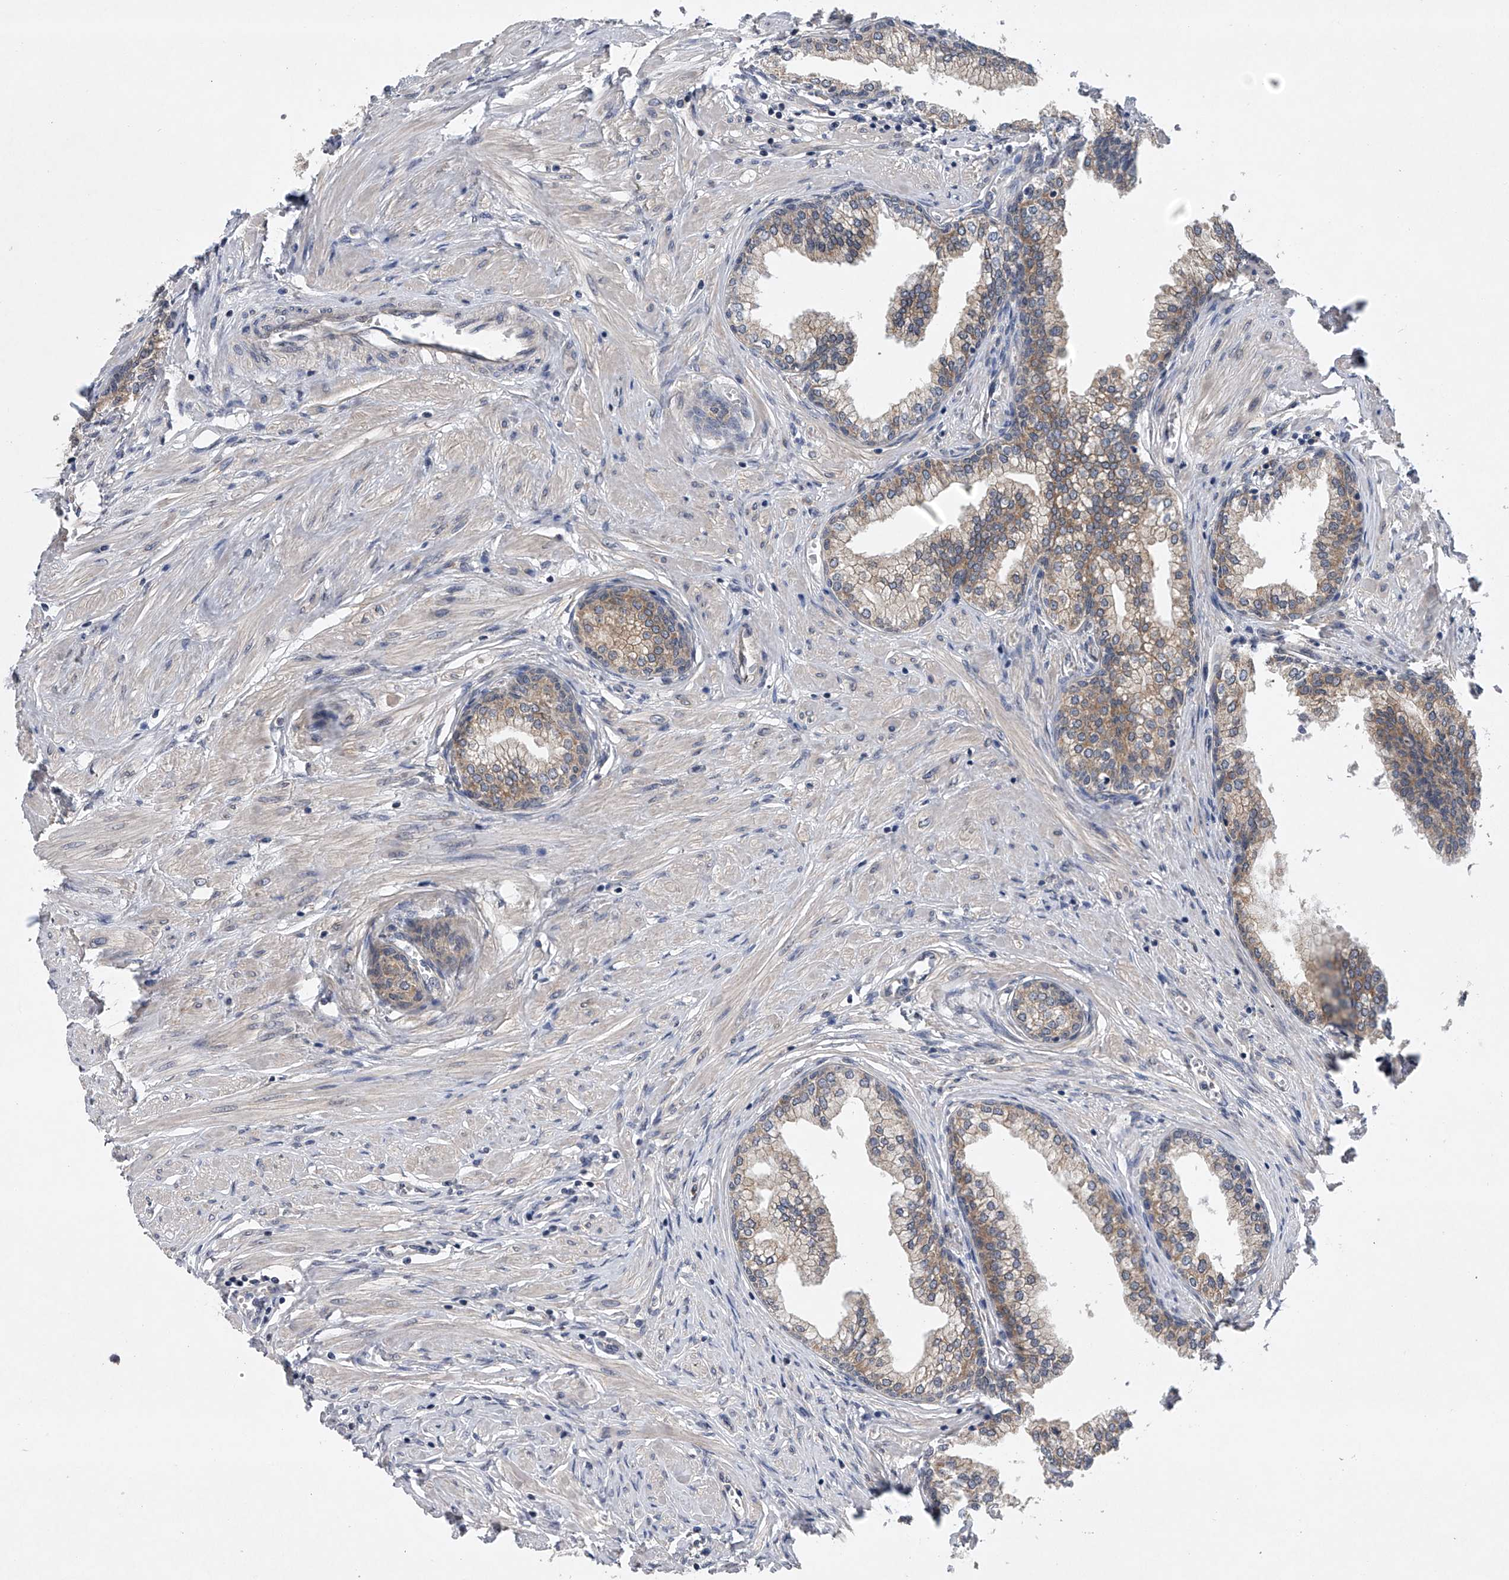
{"staining": {"intensity": "moderate", "quantity": ">75%", "location": "cytoplasmic/membranous"}, "tissue": "prostate", "cell_type": "Glandular cells", "image_type": "normal", "snomed": [{"axis": "morphology", "description": "Normal tissue, NOS"}, {"axis": "morphology", "description": "Urothelial carcinoma, Low grade"}, {"axis": "topography", "description": "Urinary bladder"}, {"axis": "topography", "description": "Prostate"}], "caption": "Immunohistochemistry of unremarkable prostate exhibits medium levels of moderate cytoplasmic/membranous staining in about >75% of glandular cells.", "gene": "RNF5", "patient": {"sex": "male", "age": 60}}